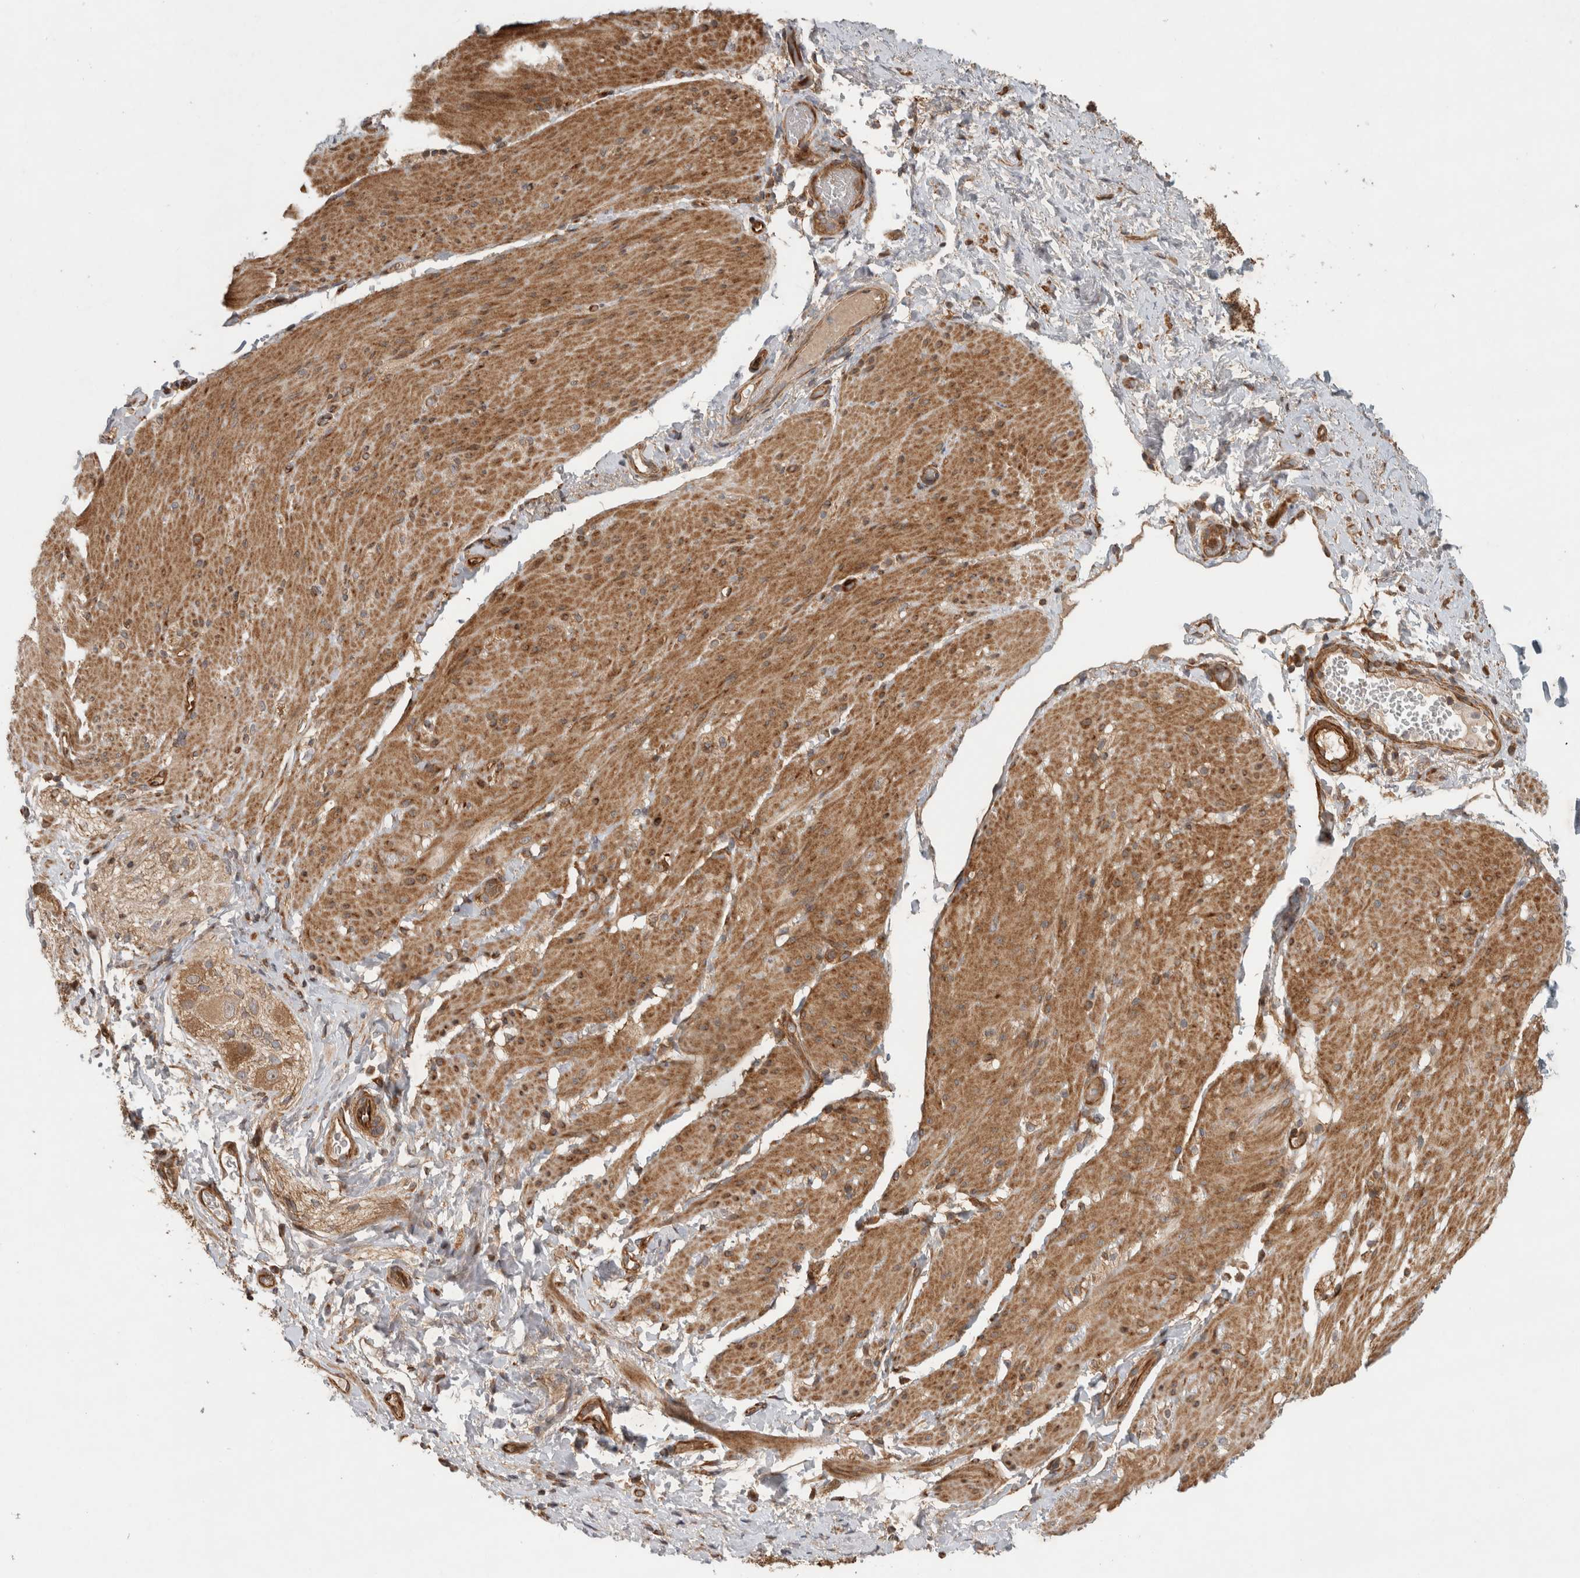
{"staining": {"intensity": "moderate", "quantity": ">75%", "location": "cytoplasmic/membranous"}, "tissue": "smooth muscle", "cell_type": "Smooth muscle cells", "image_type": "normal", "snomed": [{"axis": "morphology", "description": "Normal tissue, NOS"}, {"axis": "topography", "description": "Smooth muscle"}, {"axis": "topography", "description": "Small intestine"}], "caption": "This photomicrograph reveals immunohistochemistry staining of benign human smooth muscle, with medium moderate cytoplasmic/membranous expression in about >75% of smooth muscle cells.", "gene": "TUBD1", "patient": {"sex": "female", "age": 84}}